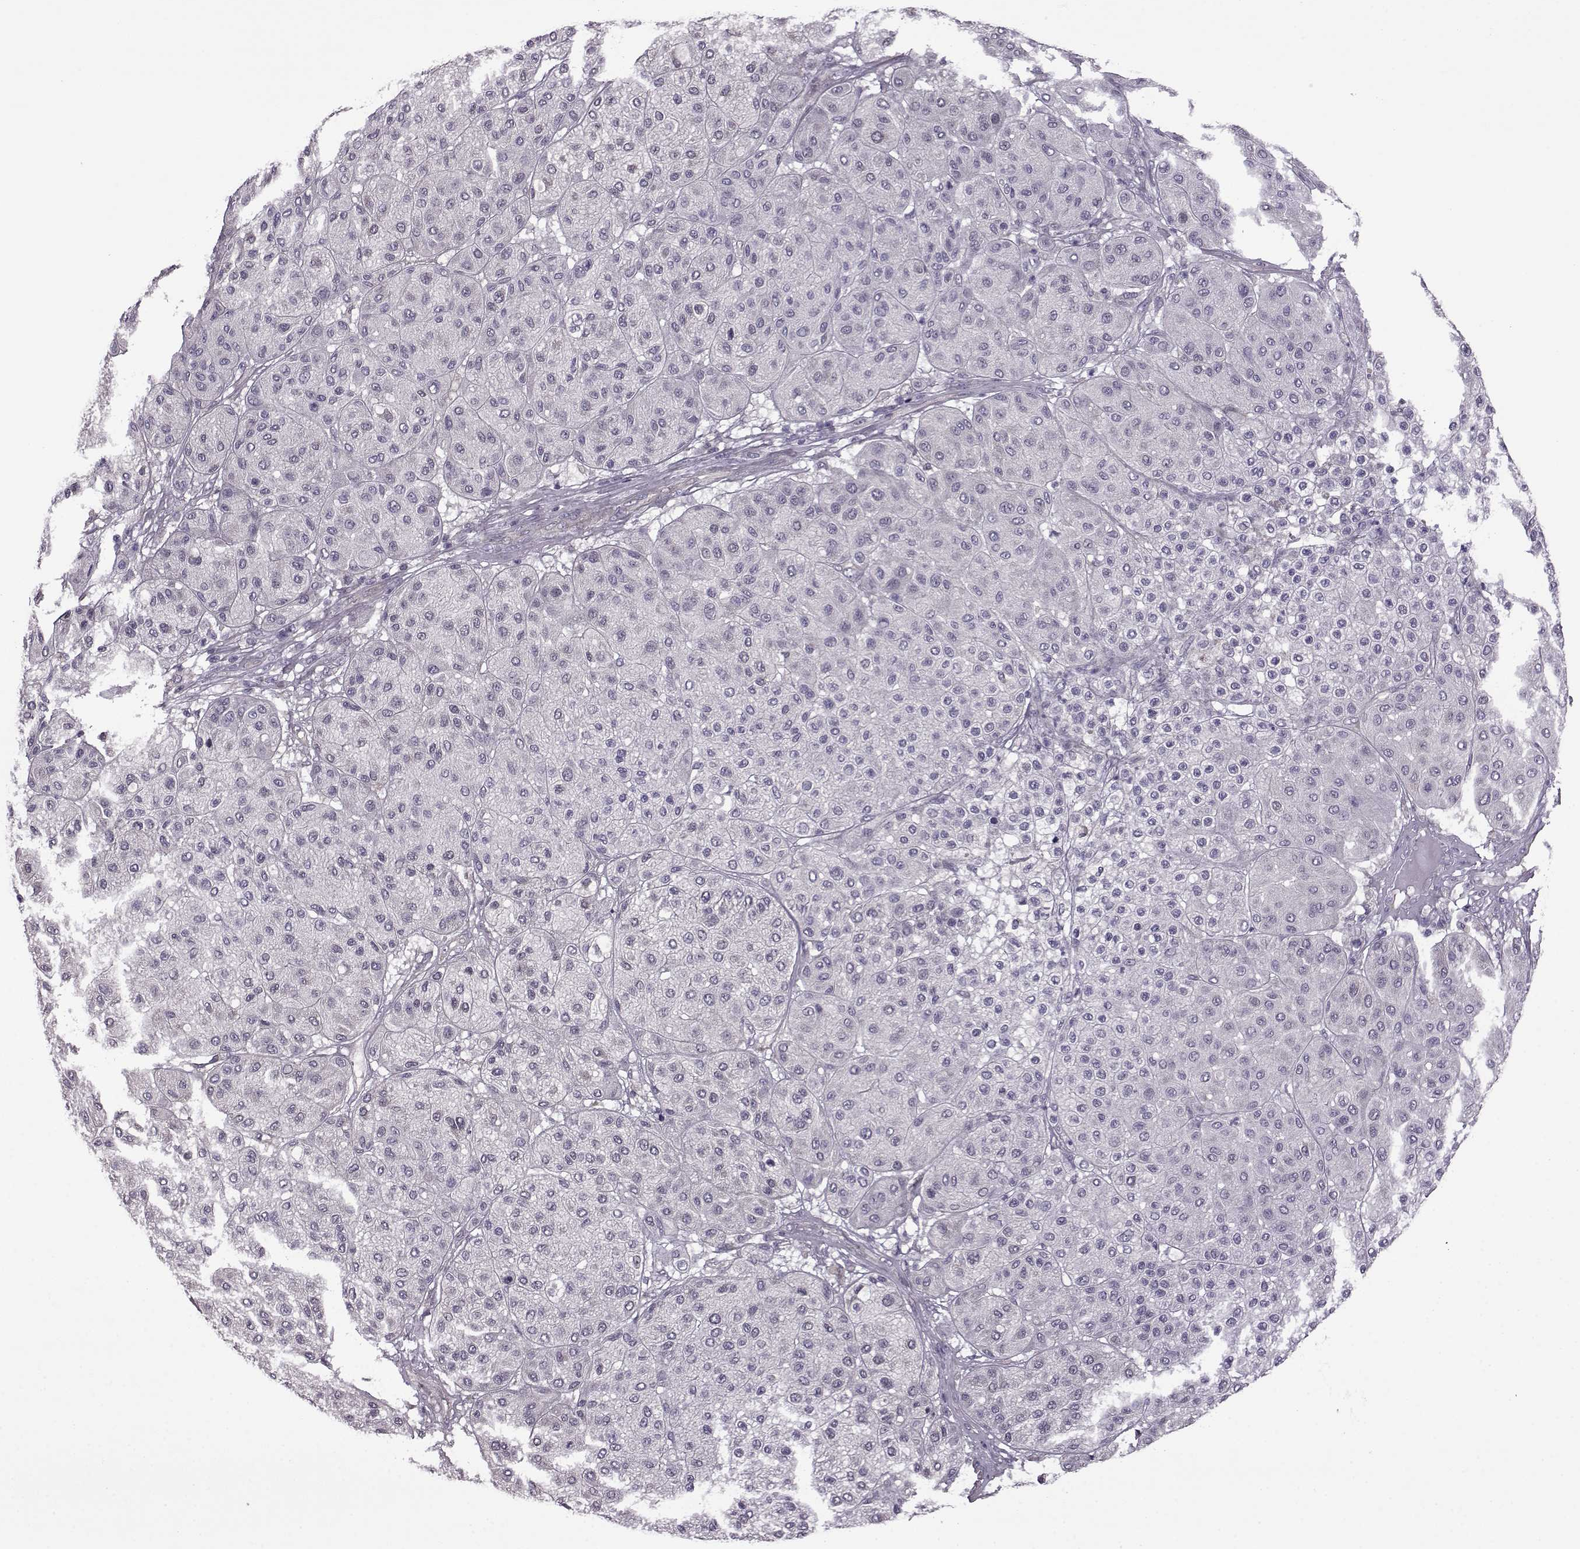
{"staining": {"intensity": "negative", "quantity": "none", "location": "none"}, "tissue": "melanoma", "cell_type": "Tumor cells", "image_type": "cancer", "snomed": [{"axis": "morphology", "description": "Malignant melanoma, Metastatic site"}, {"axis": "topography", "description": "Smooth muscle"}], "caption": "An immunohistochemistry (IHC) photomicrograph of melanoma is shown. There is no staining in tumor cells of melanoma.", "gene": "EDDM3B", "patient": {"sex": "male", "age": 41}}